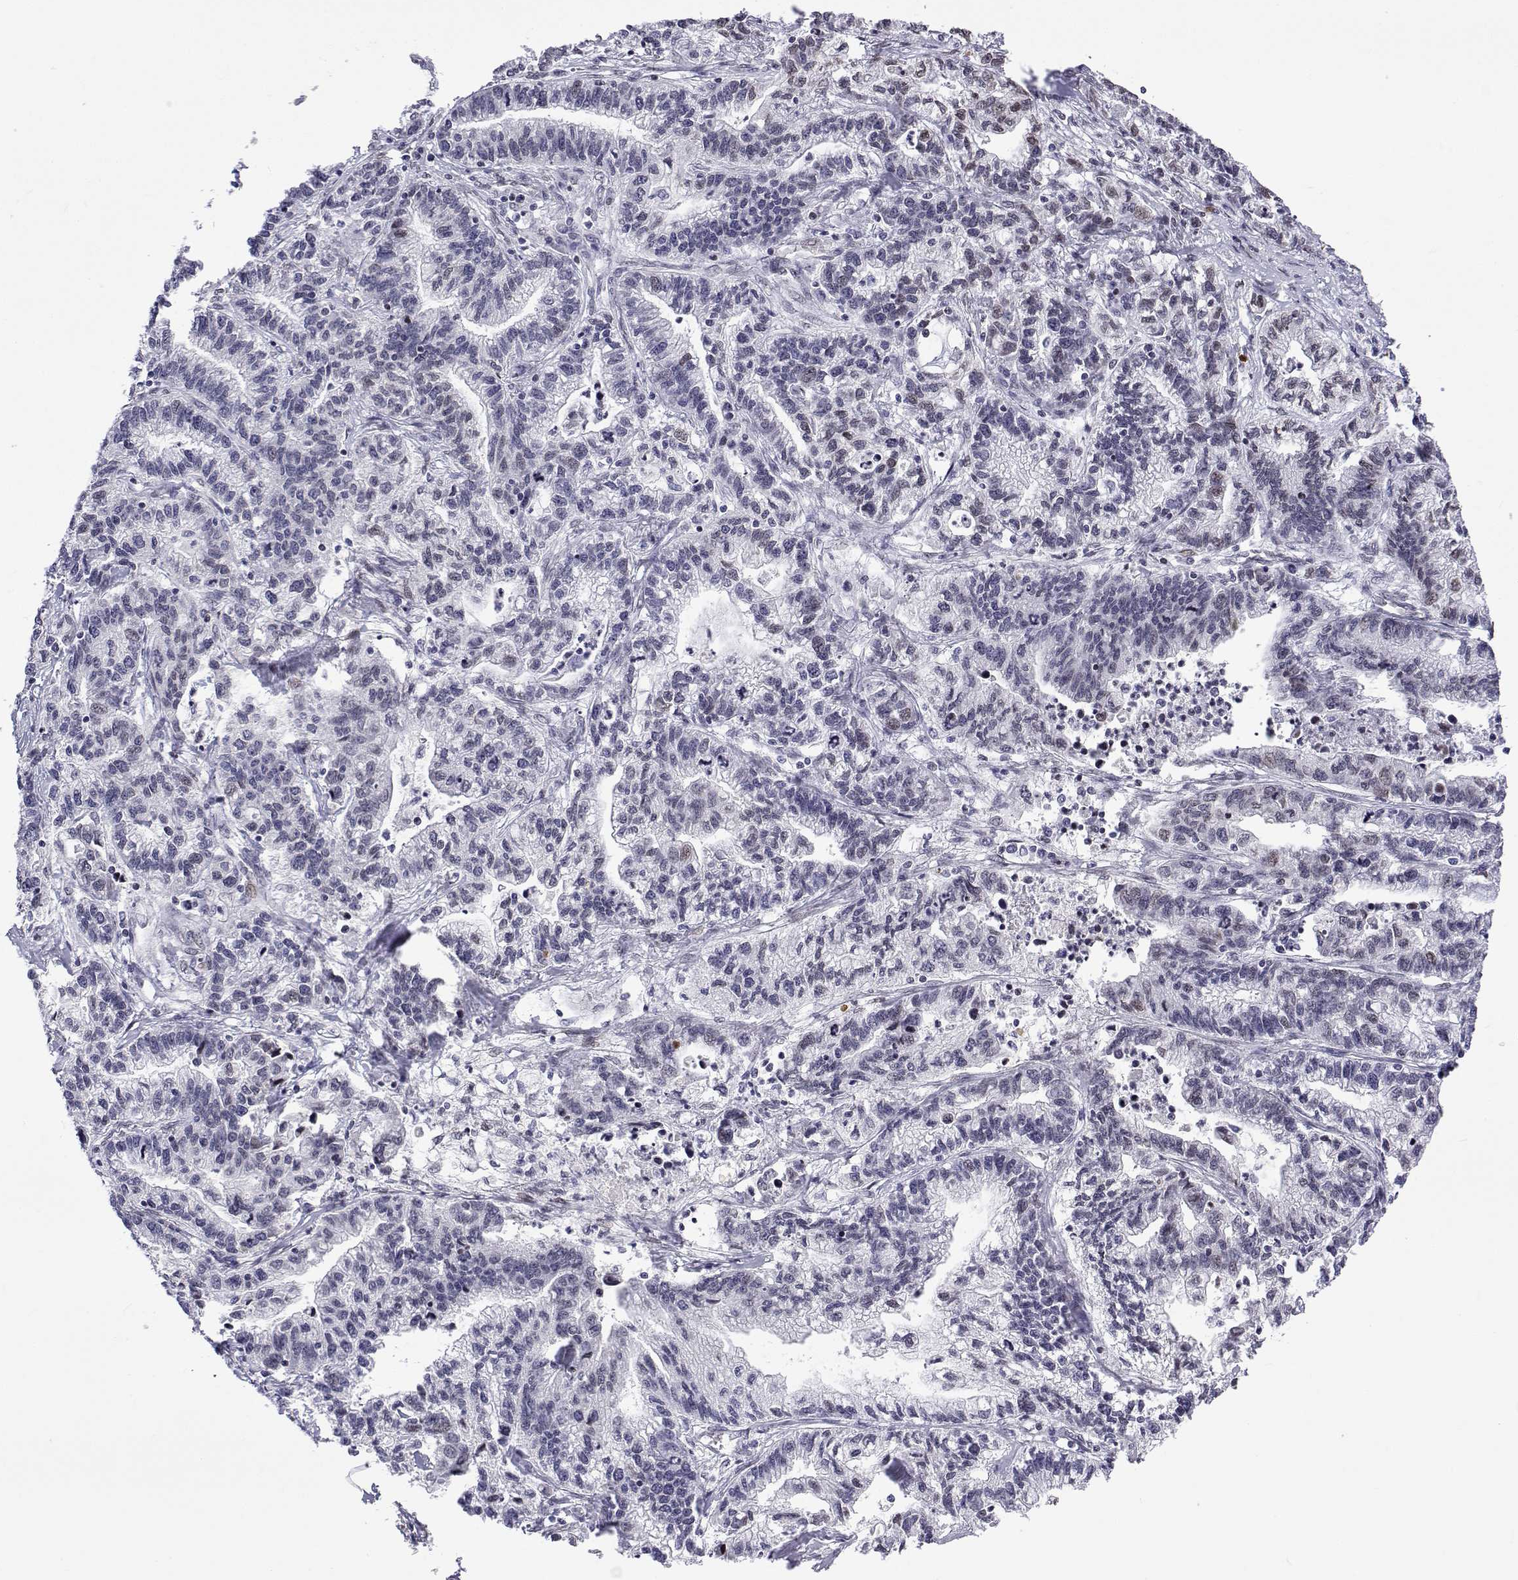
{"staining": {"intensity": "negative", "quantity": "none", "location": "none"}, "tissue": "stomach cancer", "cell_type": "Tumor cells", "image_type": "cancer", "snomed": [{"axis": "morphology", "description": "Adenocarcinoma, NOS"}, {"axis": "topography", "description": "Stomach"}], "caption": "DAB immunohistochemical staining of human adenocarcinoma (stomach) demonstrates no significant positivity in tumor cells. (DAB IHC with hematoxylin counter stain).", "gene": "ZNF532", "patient": {"sex": "male", "age": 83}}